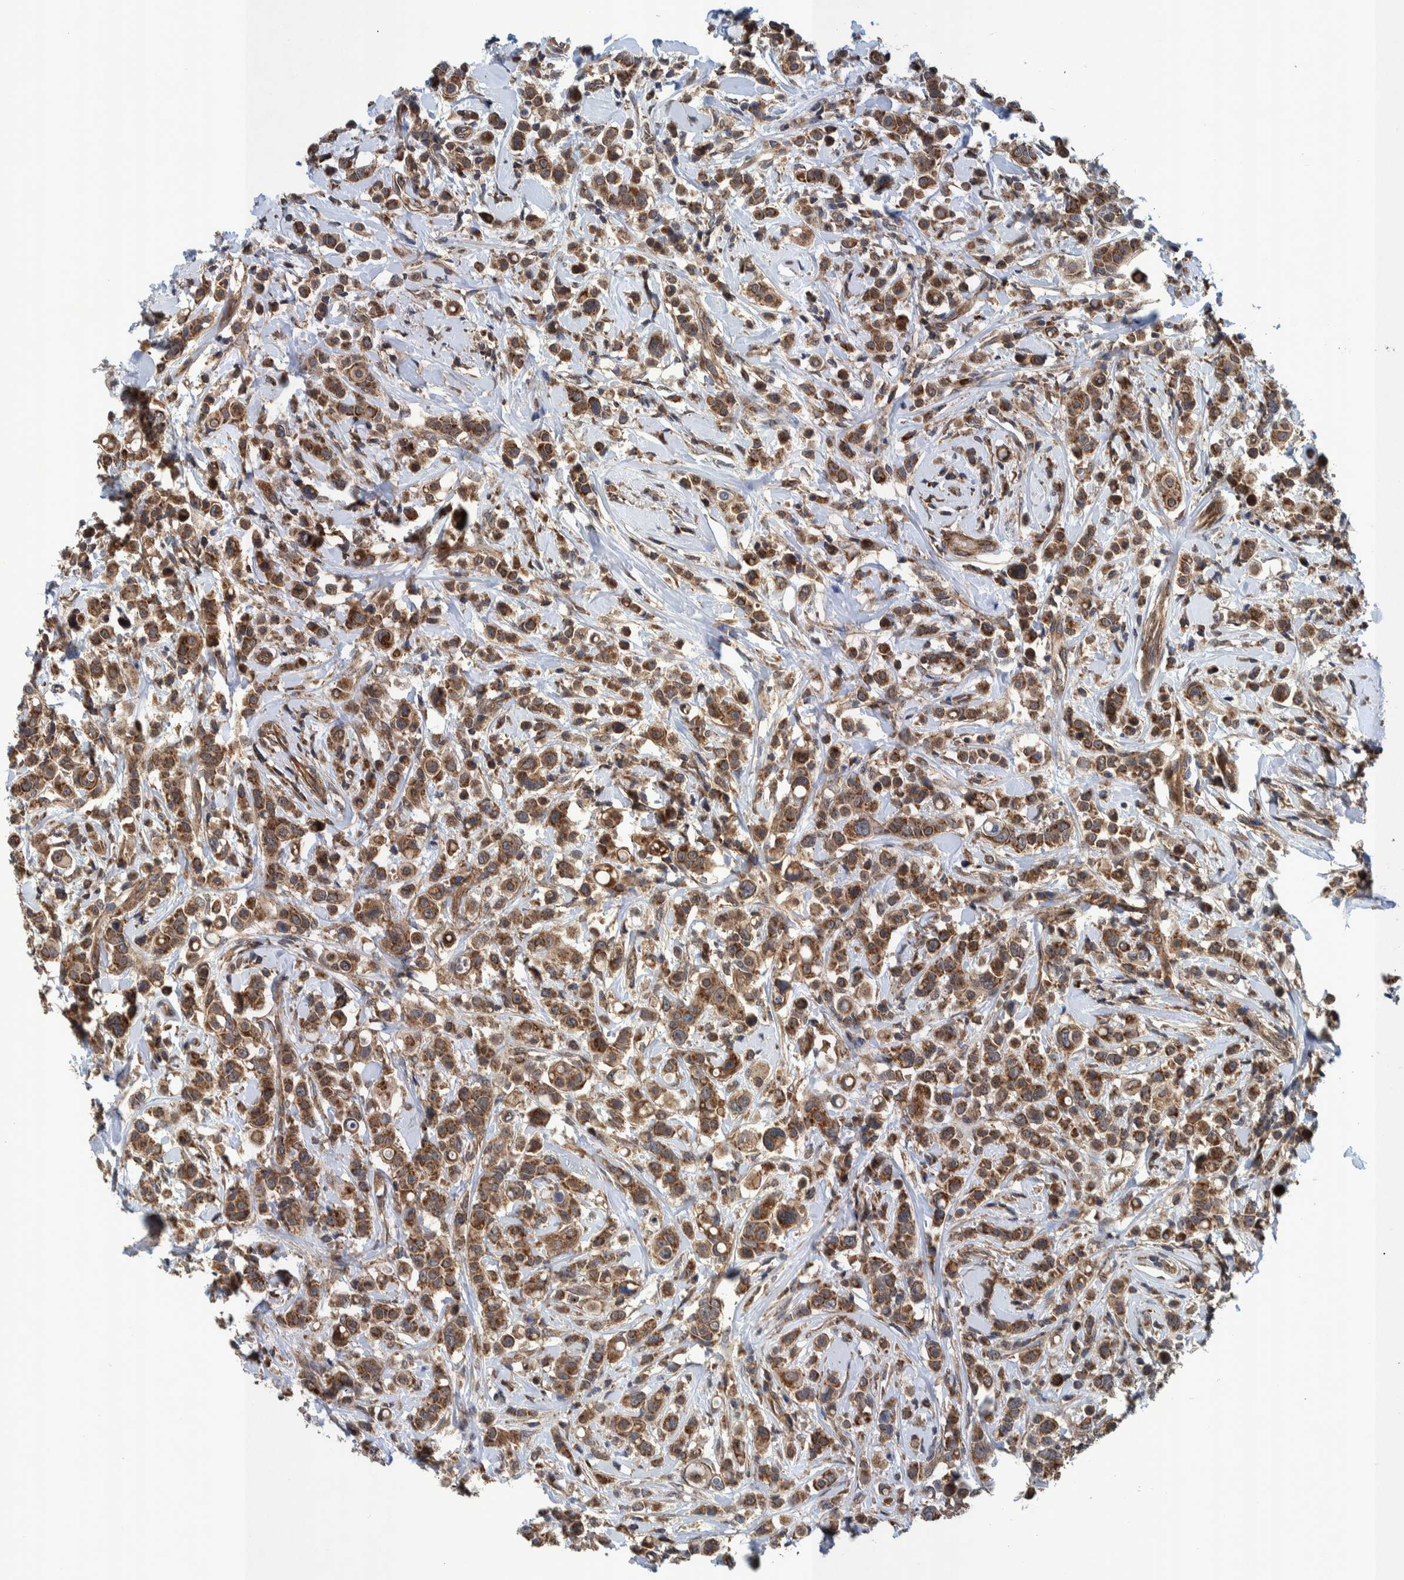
{"staining": {"intensity": "moderate", "quantity": ">75%", "location": "cytoplasmic/membranous"}, "tissue": "breast cancer", "cell_type": "Tumor cells", "image_type": "cancer", "snomed": [{"axis": "morphology", "description": "Duct carcinoma"}, {"axis": "topography", "description": "Breast"}], "caption": "A micrograph of breast infiltrating ductal carcinoma stained for a protein demonstrates moderate cytoplasmic/membranous brown staining in tumor cells.", "gene": "MRPS7", "patient": {"sex": "female", "age": 27}}